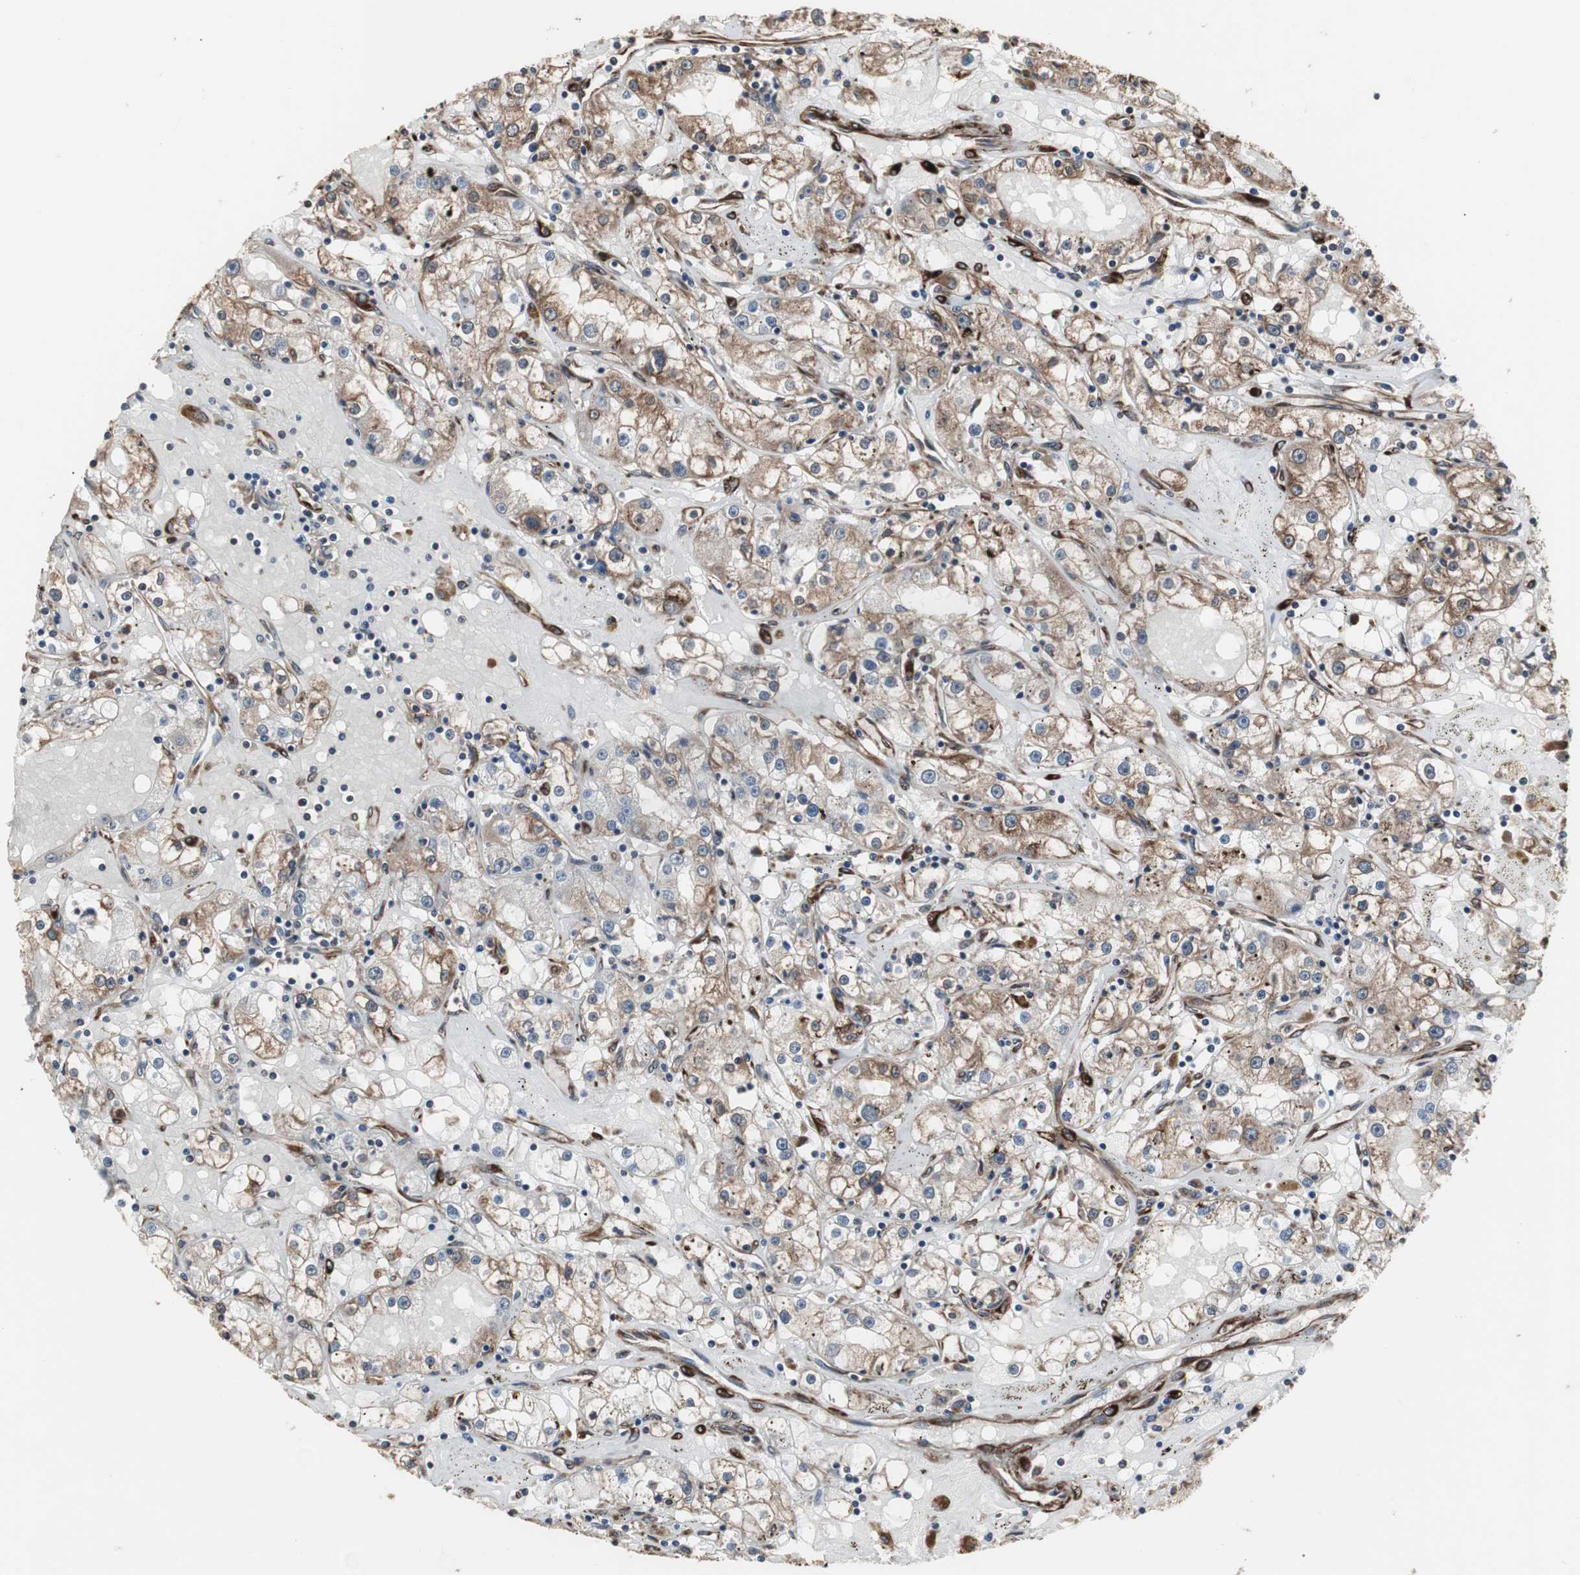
{"staining": {"intensity": "moderate", "quantity": ">75%", "location": "cytoplasmic/membranous"}, "tissue": "renal cancer", "cell_type": "Tumor cells", "image_type": "cancer", "snomed": [{"axis": "morphology", "description": "Adenocarcinoma, NOS"}, {"axis": "topography", "description": "Kidney"}], "caption": "Renal adenocarcinoma was stained to show a protein in brown. There is medium levels of moderate cytoplasmic/membranous staining in about >75% of tumor cells. (DAB = brown stain, brightfield microscopy at high magnification).", "gene": "CALU", "patient": {"sex": "male", "age": 56}}